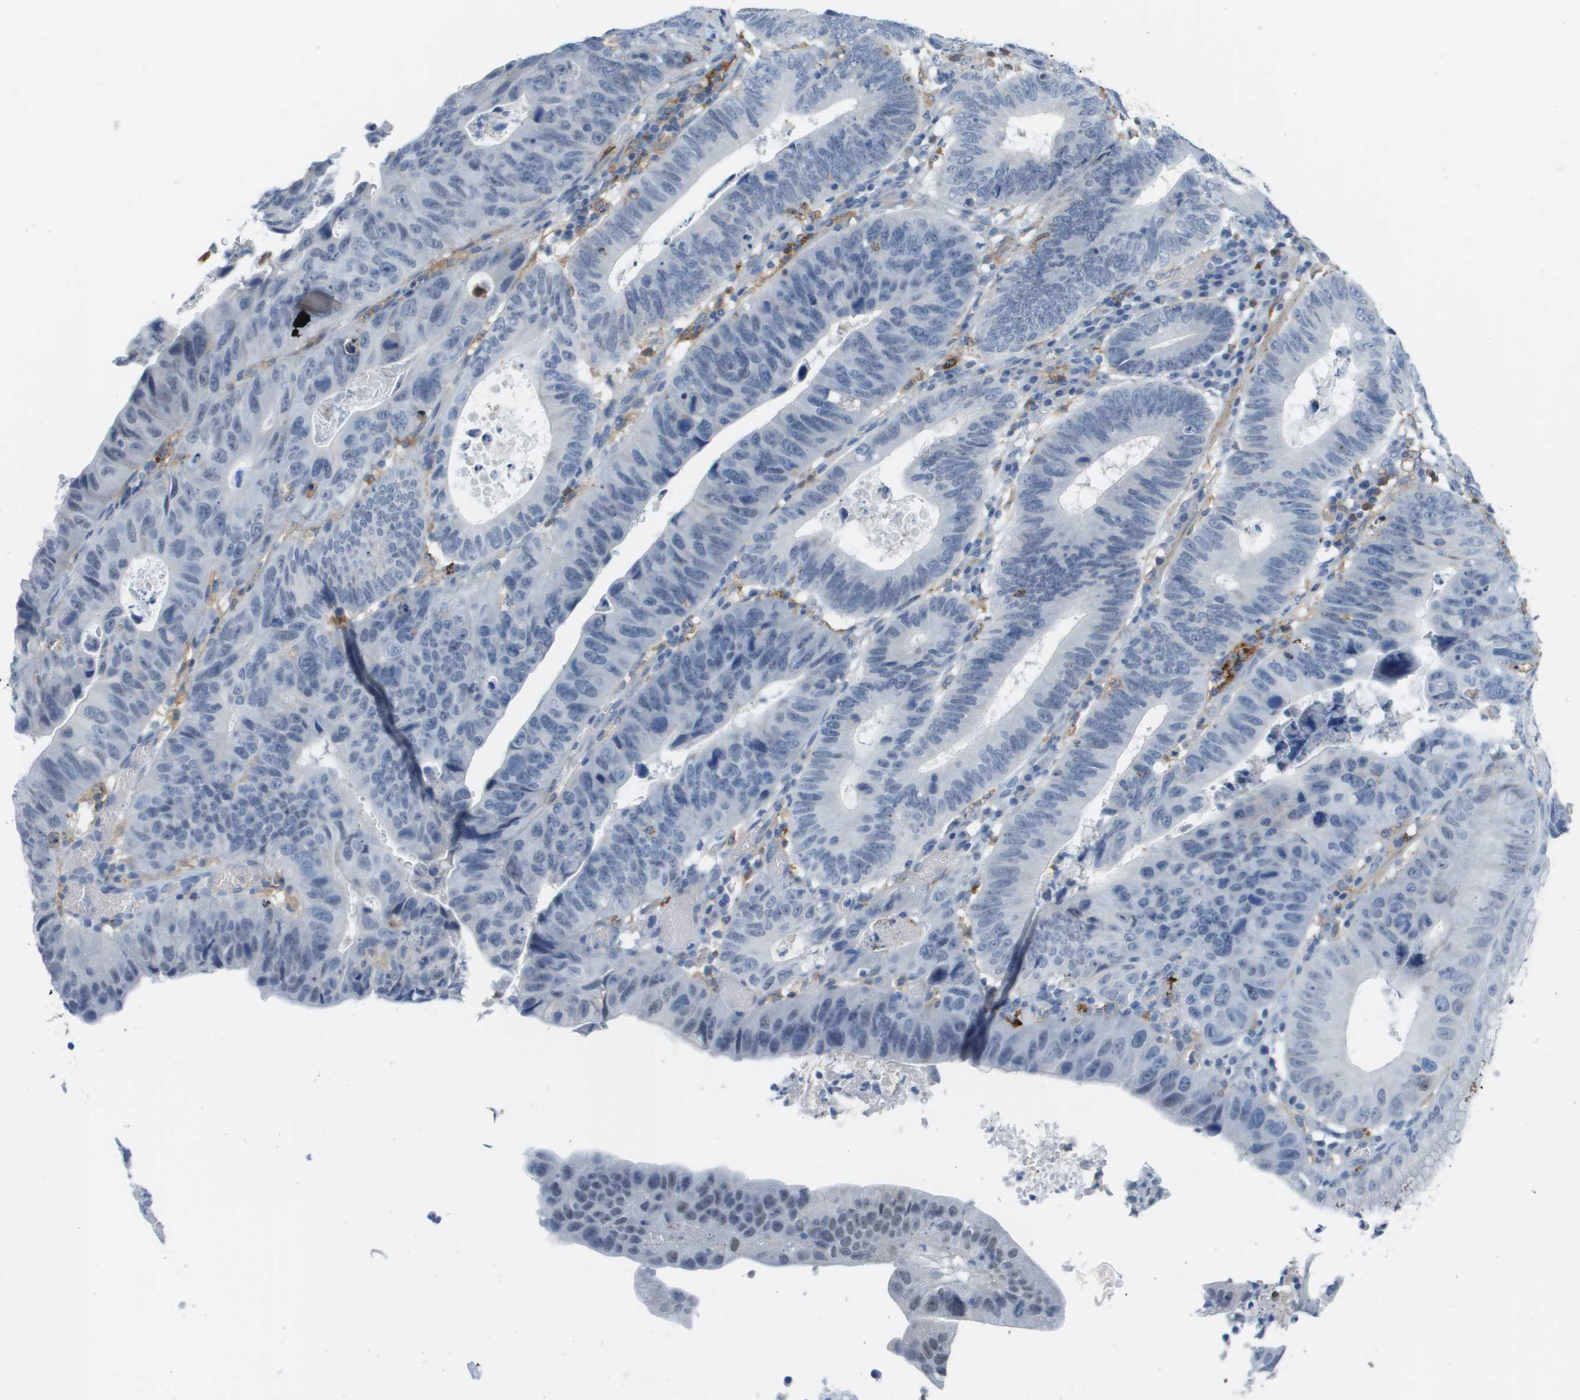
{"staining": {"intensity": "negative", "quantity": "none", "location": "none"}, "tissue": "stomach cancer", "cell_type": "Tumor cells", "image_type": "cancer", "snomed": [{"axis": "morphology", "description": "Adenocarcinoma, NOS"}, {"axis": "topography", "description": "Stomach"}], "caption": "Micrograph shows no protein positivity in tumor cells of stomach cancer (adenocarcinoma) tissue.", "gene": "ZBTB43", "patient": {"sex": "male", "age": 59}}